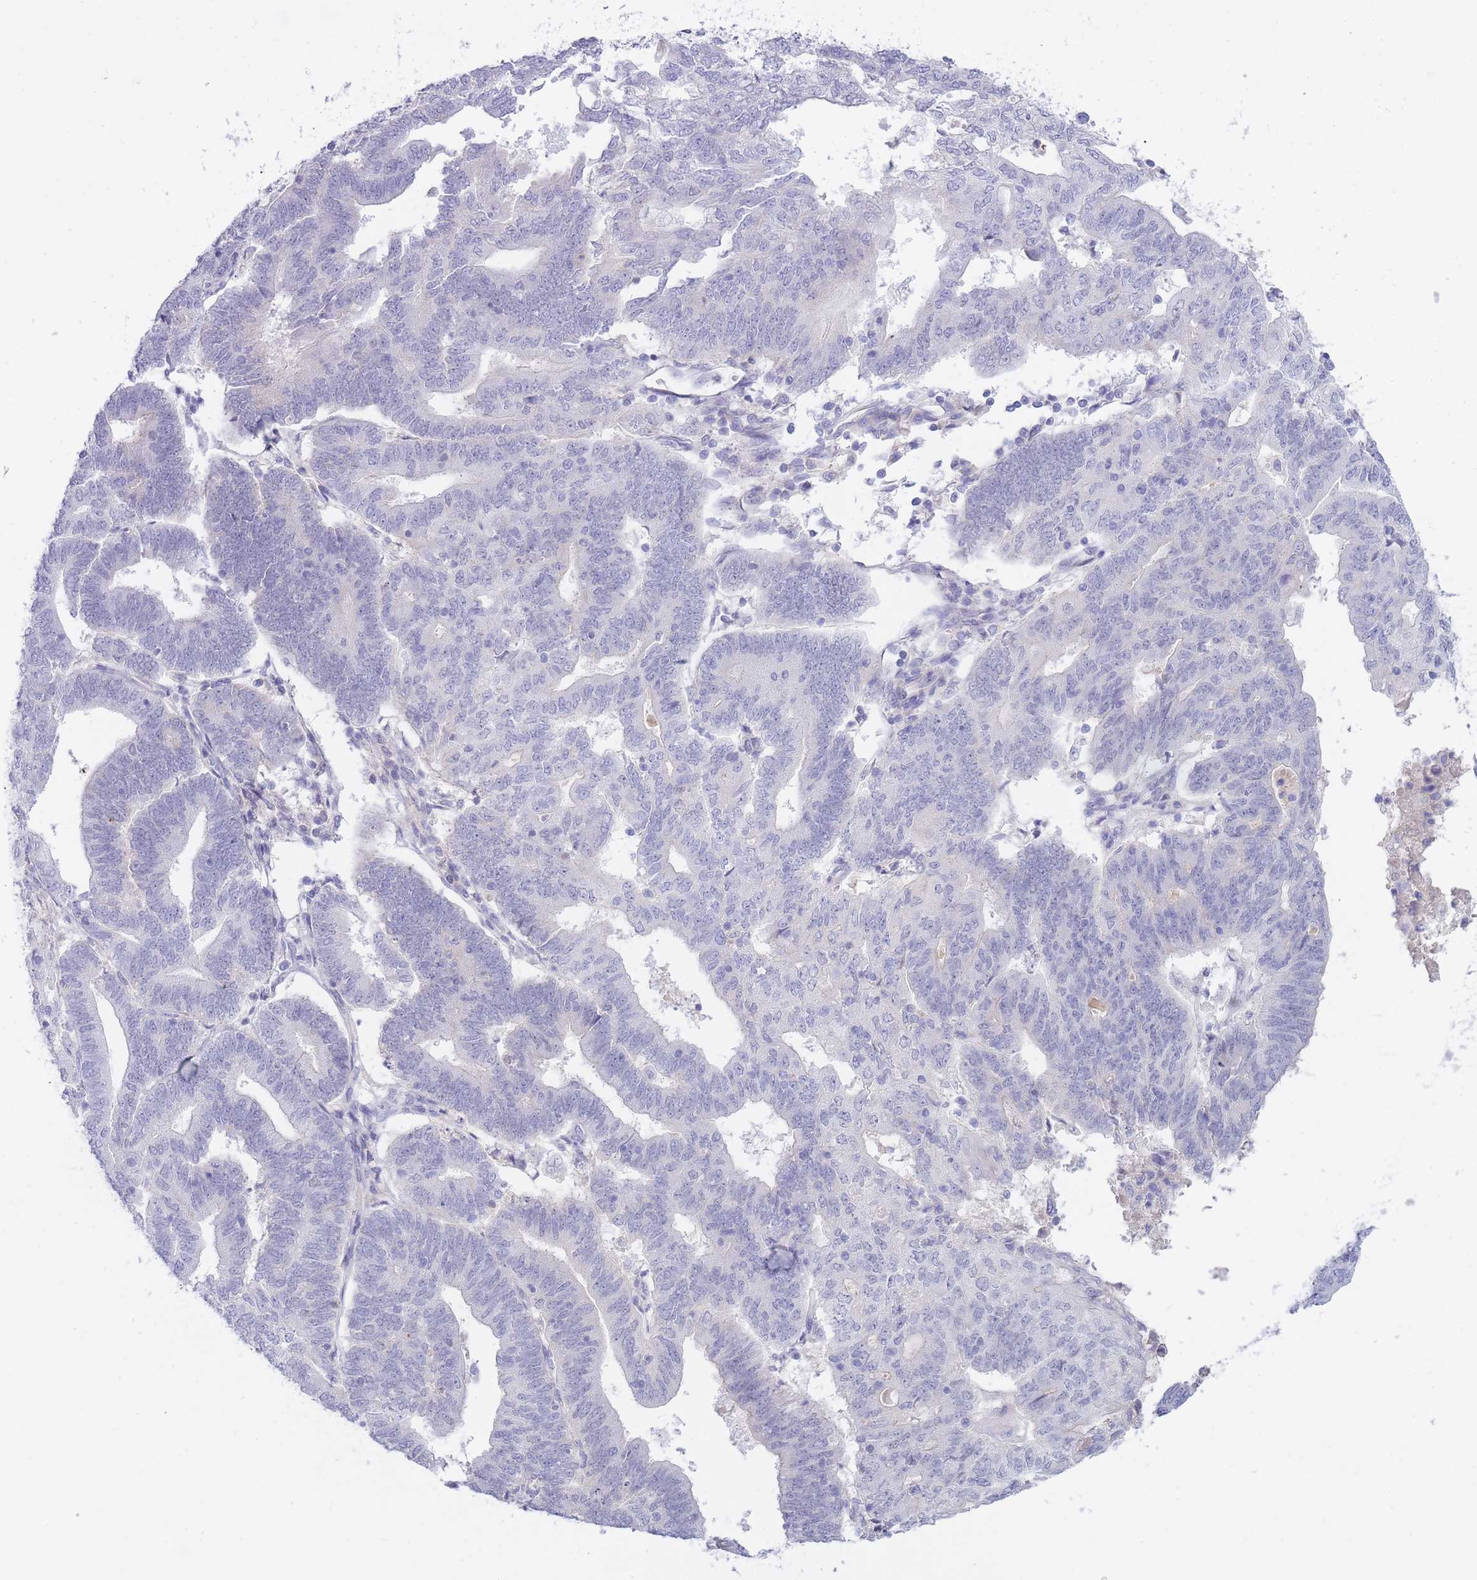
{"staining": {"intensity": "negative", "quantity": "none", "location": "none"}, "tissue": "endometrial cancer", "cell_type": "Tumor cells", "image_type": "cancer", "snomed": [{"axis": "morphology", "description": "Adenocarcinoma, NOS"}, {"axis": "topography", "description": "Endometrium"}], "caption": "Immunohistochemistry of endometrial adenocarcinoma exhibits no positivity in tumor cells.", "gene": "PRR23B", "patient": {"sex": "female", "age": 70}}